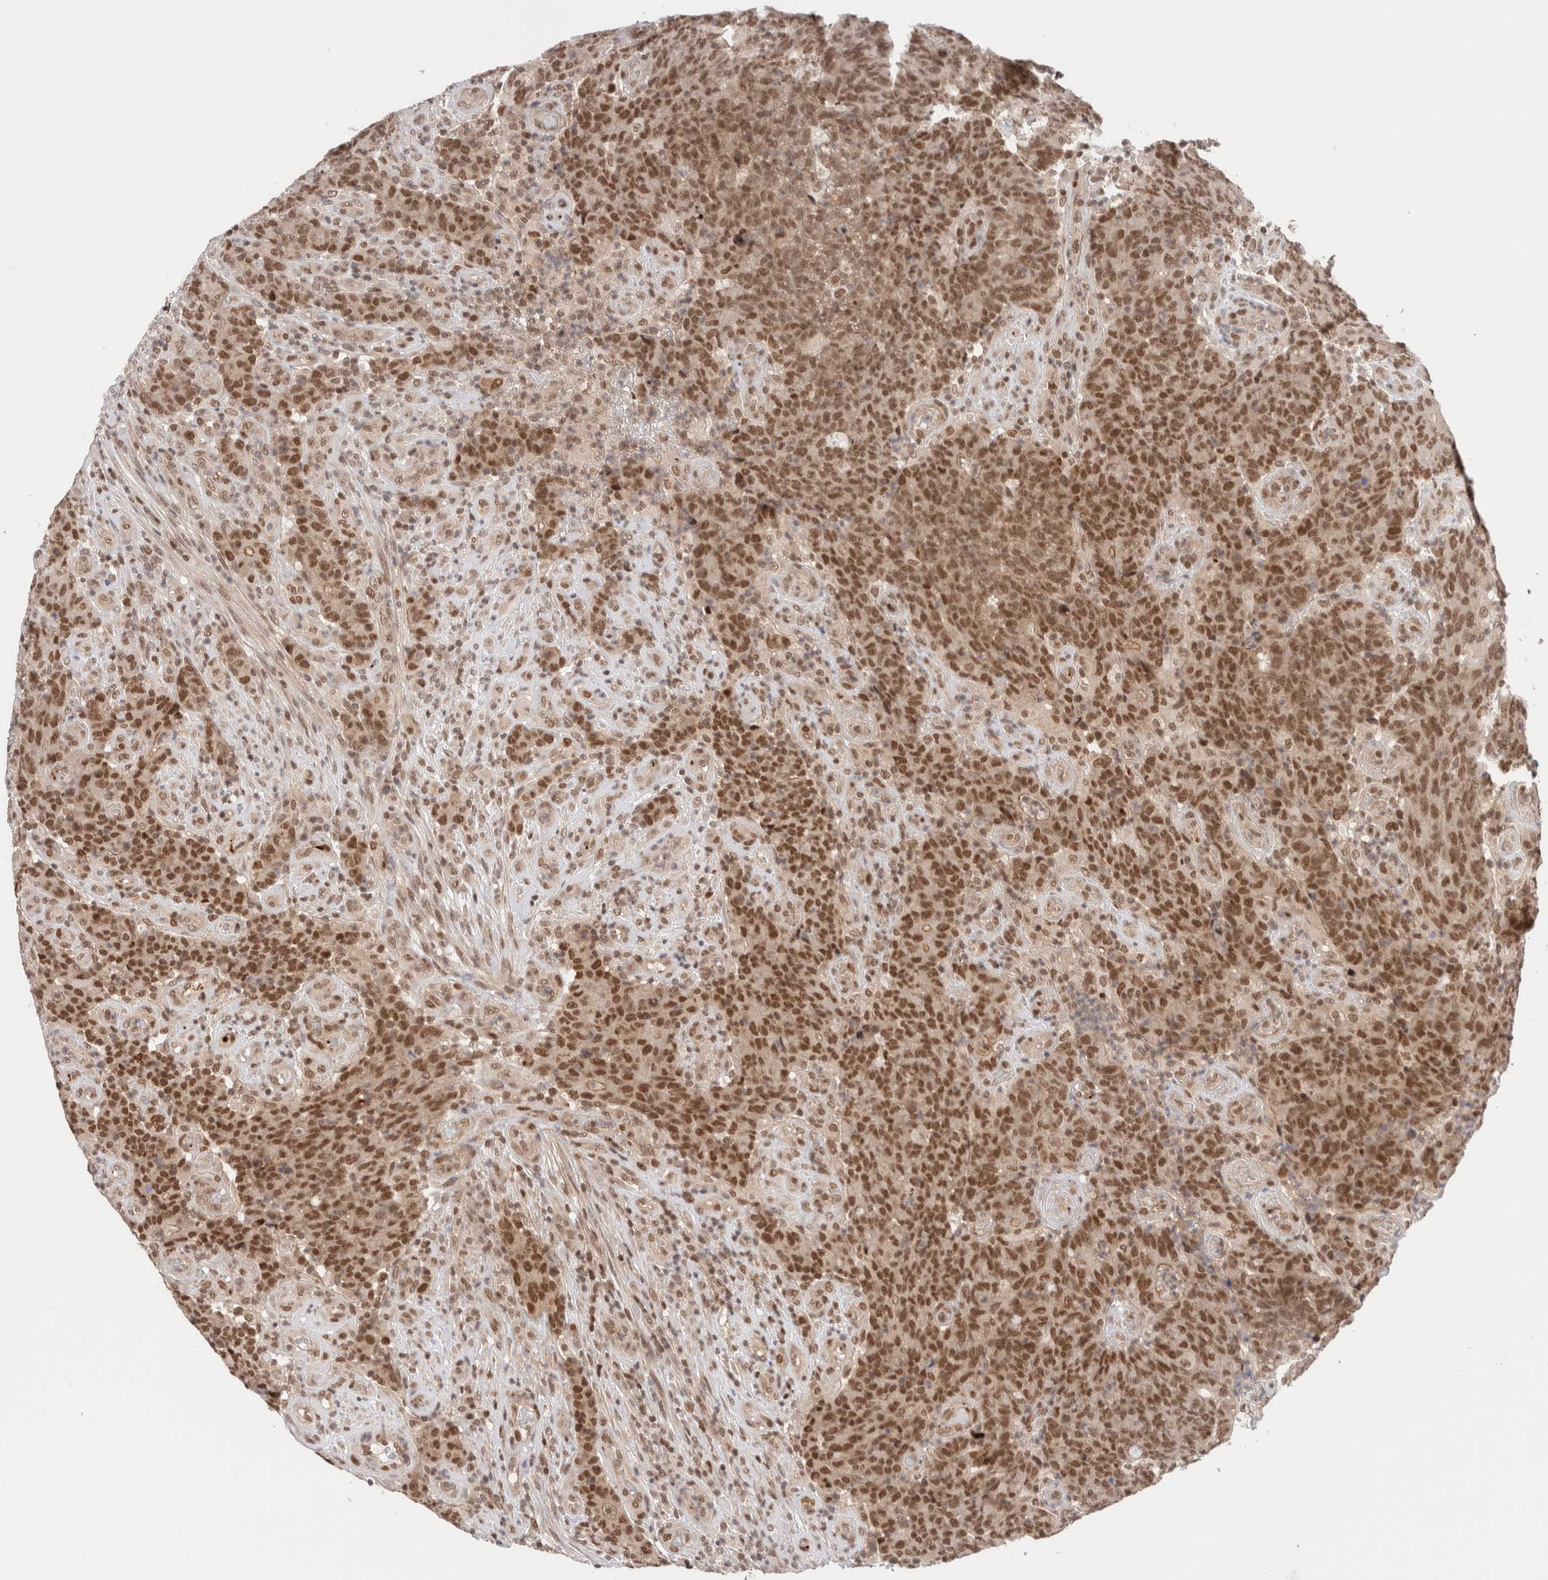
{"staining": {"intensity": "moderate", "quantity": ">75%", "location": "nuclear"}, "tissue": "colorectal cancer", "cell_type": "Tumor cells", "image_type": "cancer", "snomed": [{"axis": "morphology", "description": "Normal tissue, NOS"}, {"axis": "morphology", "description": "Adenocarcinoma, NOS"}, {"axis": "topography", "description": "Colon"}], "caption": "Tumor cells demonstrate medium levels of moderate nuclear positivity in approximately >75% of cells in human adenocarcinoma (colorectal).", "gene": "GATAD2A", "patient": {"sex": "female", "age": 75}}